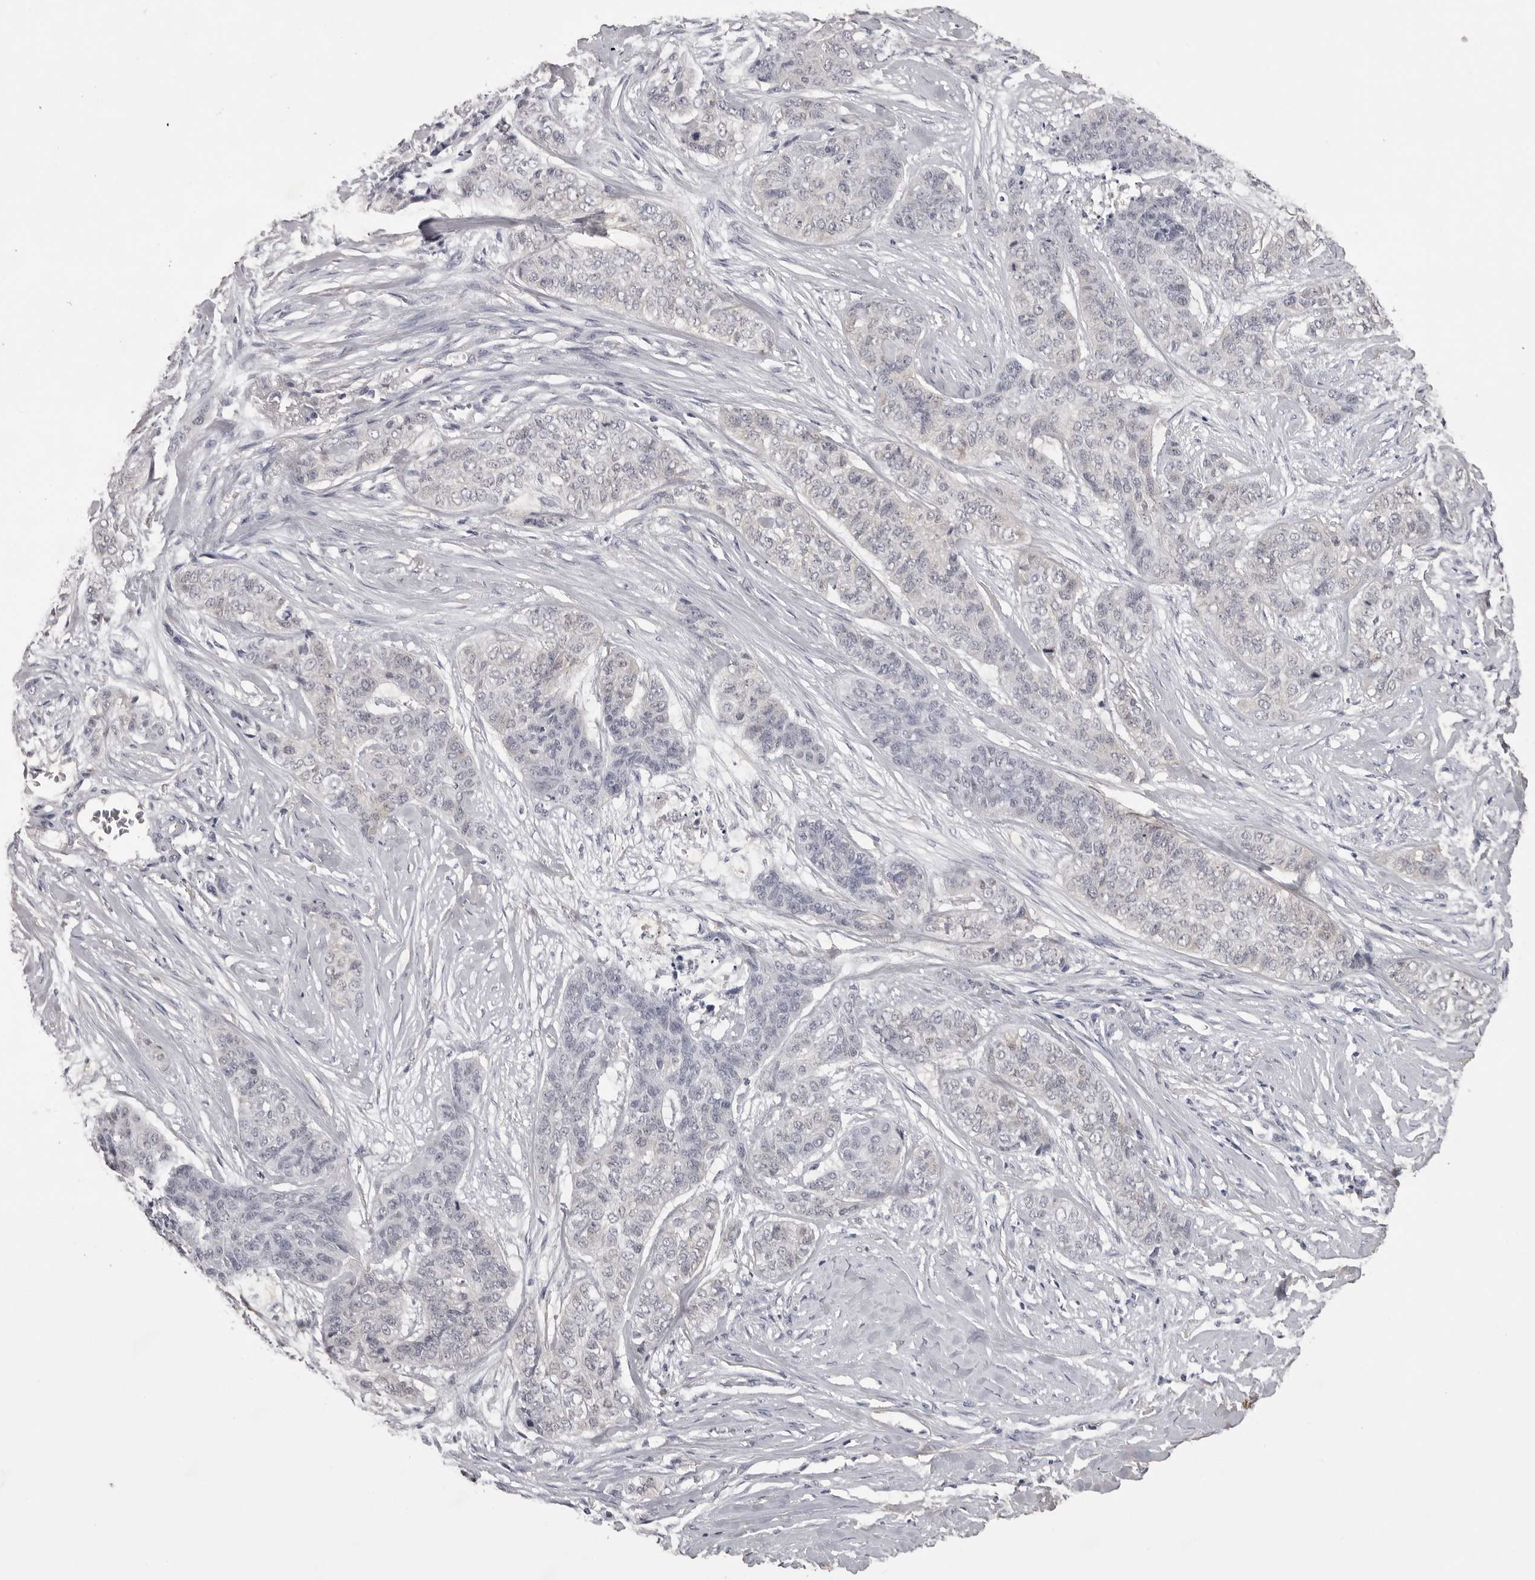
{"staining": {"intensity": "negative", "quantity": "none", "location": "none"}, "tissue": "skin cancer", "cell_type": "Tumor cells", "image_type": "cancer", "snomed": [{"axis": "morphology", "description": "Basal cell carcinoma"}, {"axis": "topography", "description": "Skin"}], "caption": "This is a histopathology image of immunohistochemistry (IHC) staining of skin cancer, which shows no staining in tumor cells. (DAB immunohistochemistry visualized using brightfield microscopy, high magnification).", "gene": "RRM1", "patient": {"sex": "female", "age": 64}}